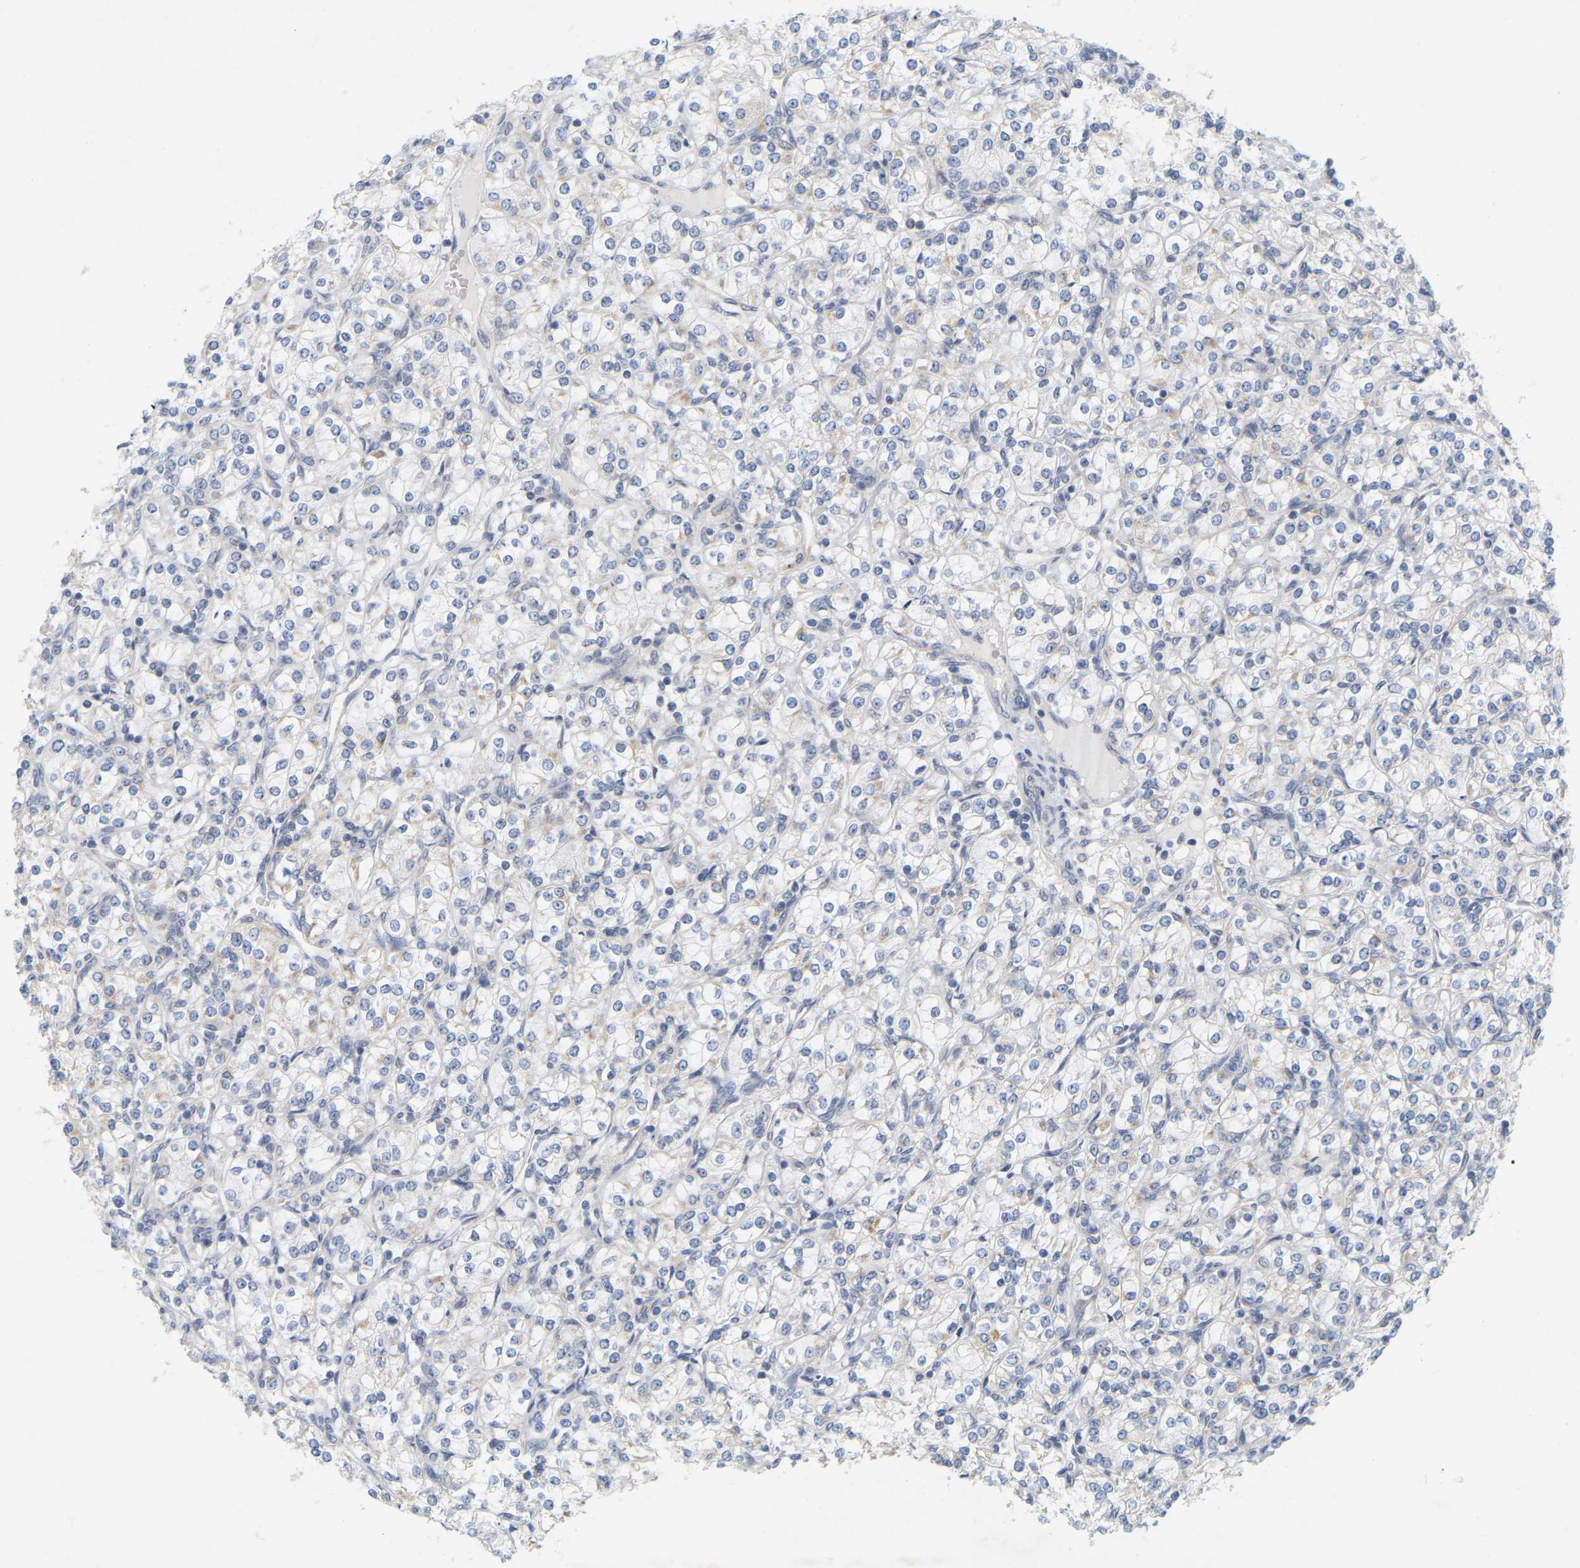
{"staining": {"intensity": "negative", "quantity": "none", "location": "none"}, "tissue": "renal cancer", "cell_type": "Tumor cells", "image_type": "cancer", "snomed": [{"axis": "morphology", "description": "Adenocarcinoma, NOS"}, {"axis": "topography", "description": "Kidney"}], "caption": "Micrograph shows no protein expression in tumor cells of renal cancer (adenocarcinoma) tissue. (DAB (3,3'-diaminobenzidine) IHC, high magnification).", "gene": "MINDY4", "patient": {"sex": "male", "age": 77}}